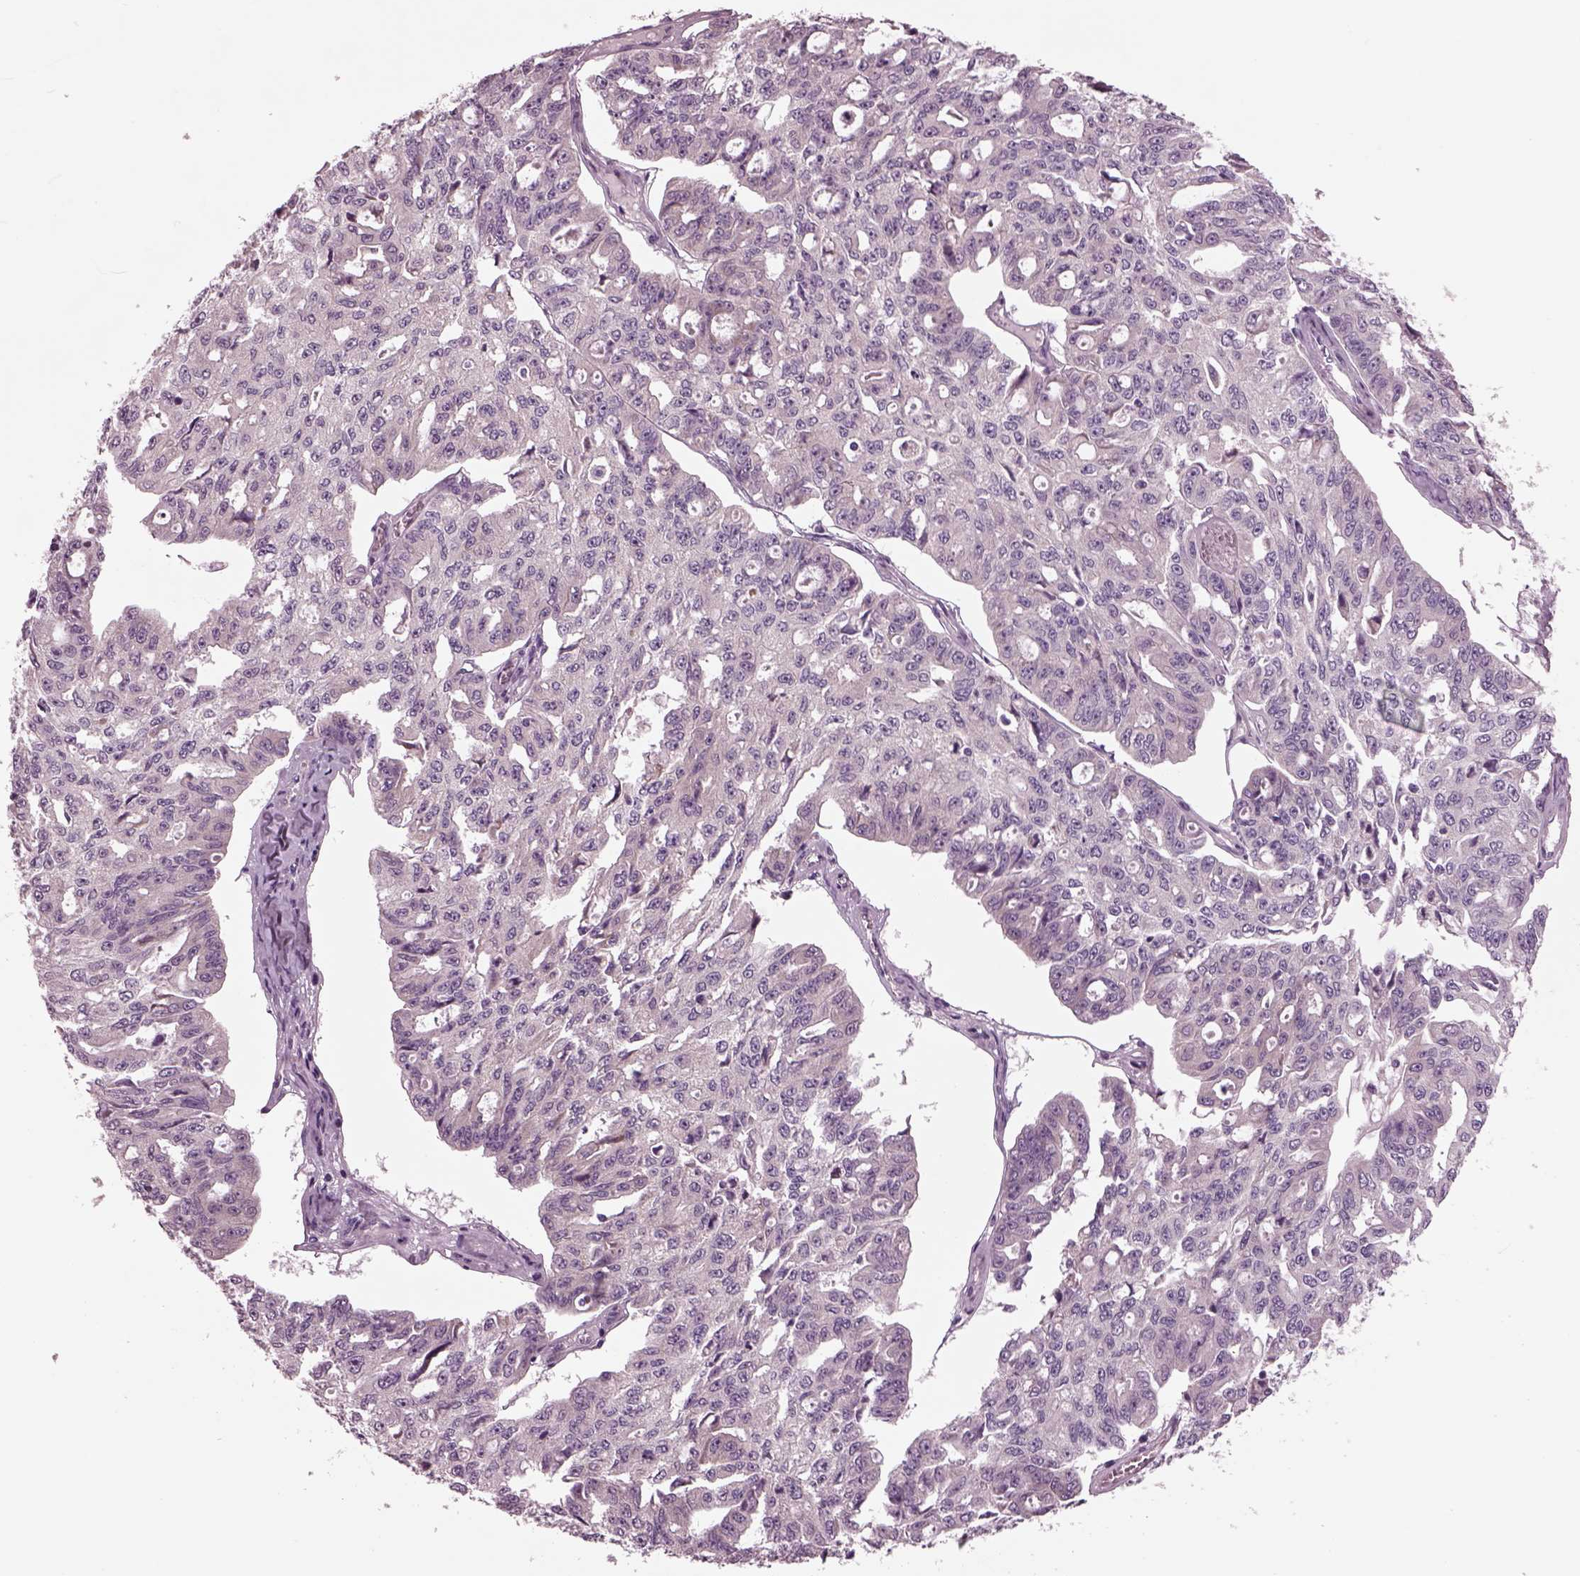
{"staining": {"intensity": "negative", "quantity": "none", "location": "none"}, "tissue": "ovarian cancer", "cell_type": "Tumor cells", "image_type": "cancer", "snomed": [{"axis": "morphology", "description": "Carcinoma, endometroid"}, {"axis": "topography", "description": "Ovary"}], "caption": "Human ovarian endometroid carcinoma stained for a protein using immunohistochemistry displays no staining in tumor cells.", "gene": "AP4M1", "patient": {"sex": "female", "age": 65}}